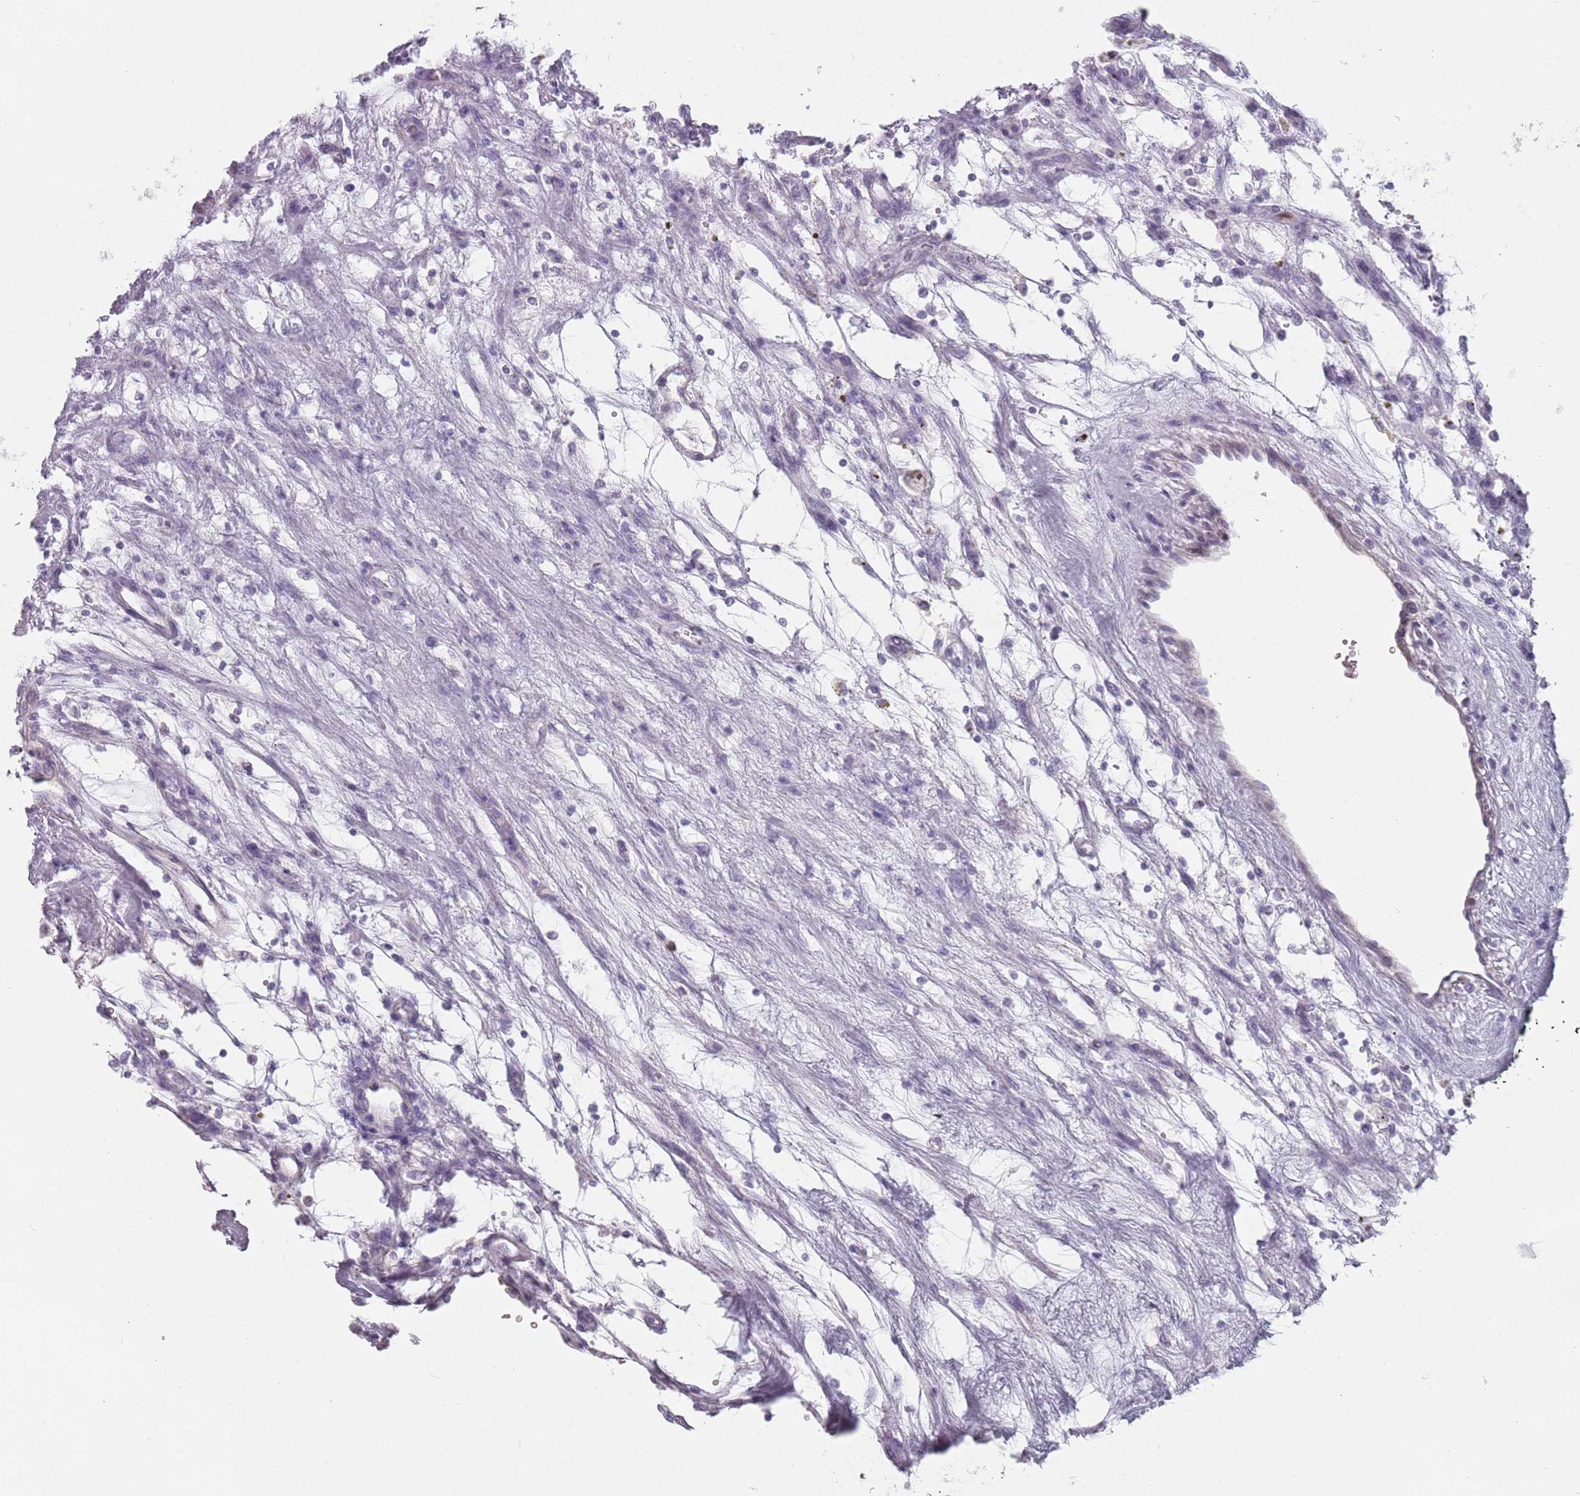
{"staining": {"intensity": "negative", "quantity": "none", "location": "none"}, "tissue": "renal cancer", "cell_type": "Tumor cells", "image_type": "cancer", "snomed": [{"axis": "morphology", "description": "Adenocarcinoma, NOS"}, {"axis": "topography", "description": "Kidney"}], "caption": "Immunohistochemical staining of human renal adenocarcinoma demonstrates no significant positivity in tumor cells.", "gene": "ZNF584", "patient": {"sex": "female", "age": 57}}